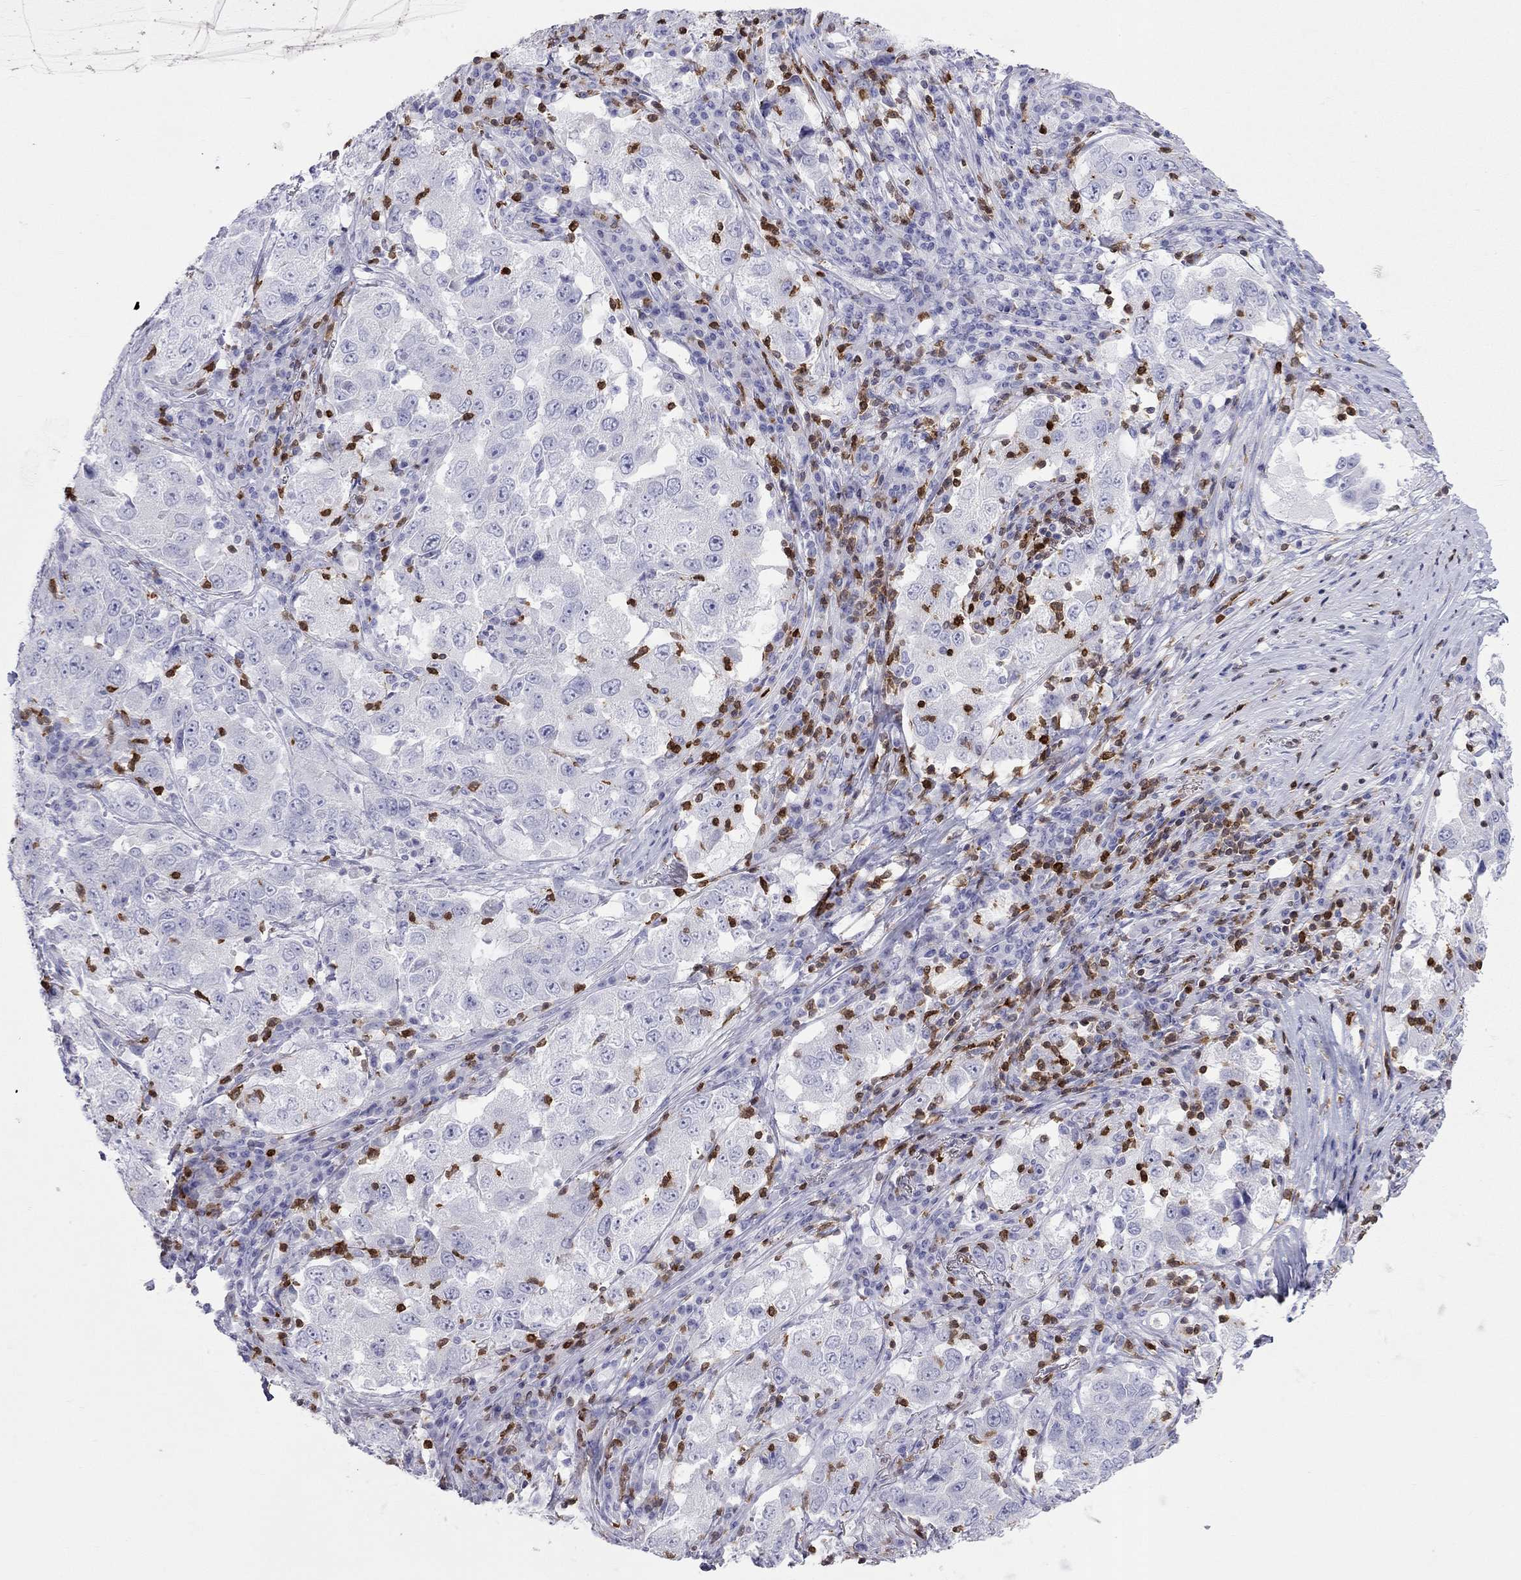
{"staining": {"intensity": "negative", "quantity": "none", "location": "none"}, "tissue": "lung cancer", "cell_type": "Tumor cells", "image_type": "cancer", "snomed": [{"axis": "morphology", "description": "Adenocarcinoma, NOS"}, {"axis": "topography", "description": "Lung"}], "caption": "A photomicrograph of lung adenocarcinoma stained for a protein demonstrates no brown staining in tumor cells.", "gene": "SH2D2A", "patient": {"sex": "male", "age": 73}}